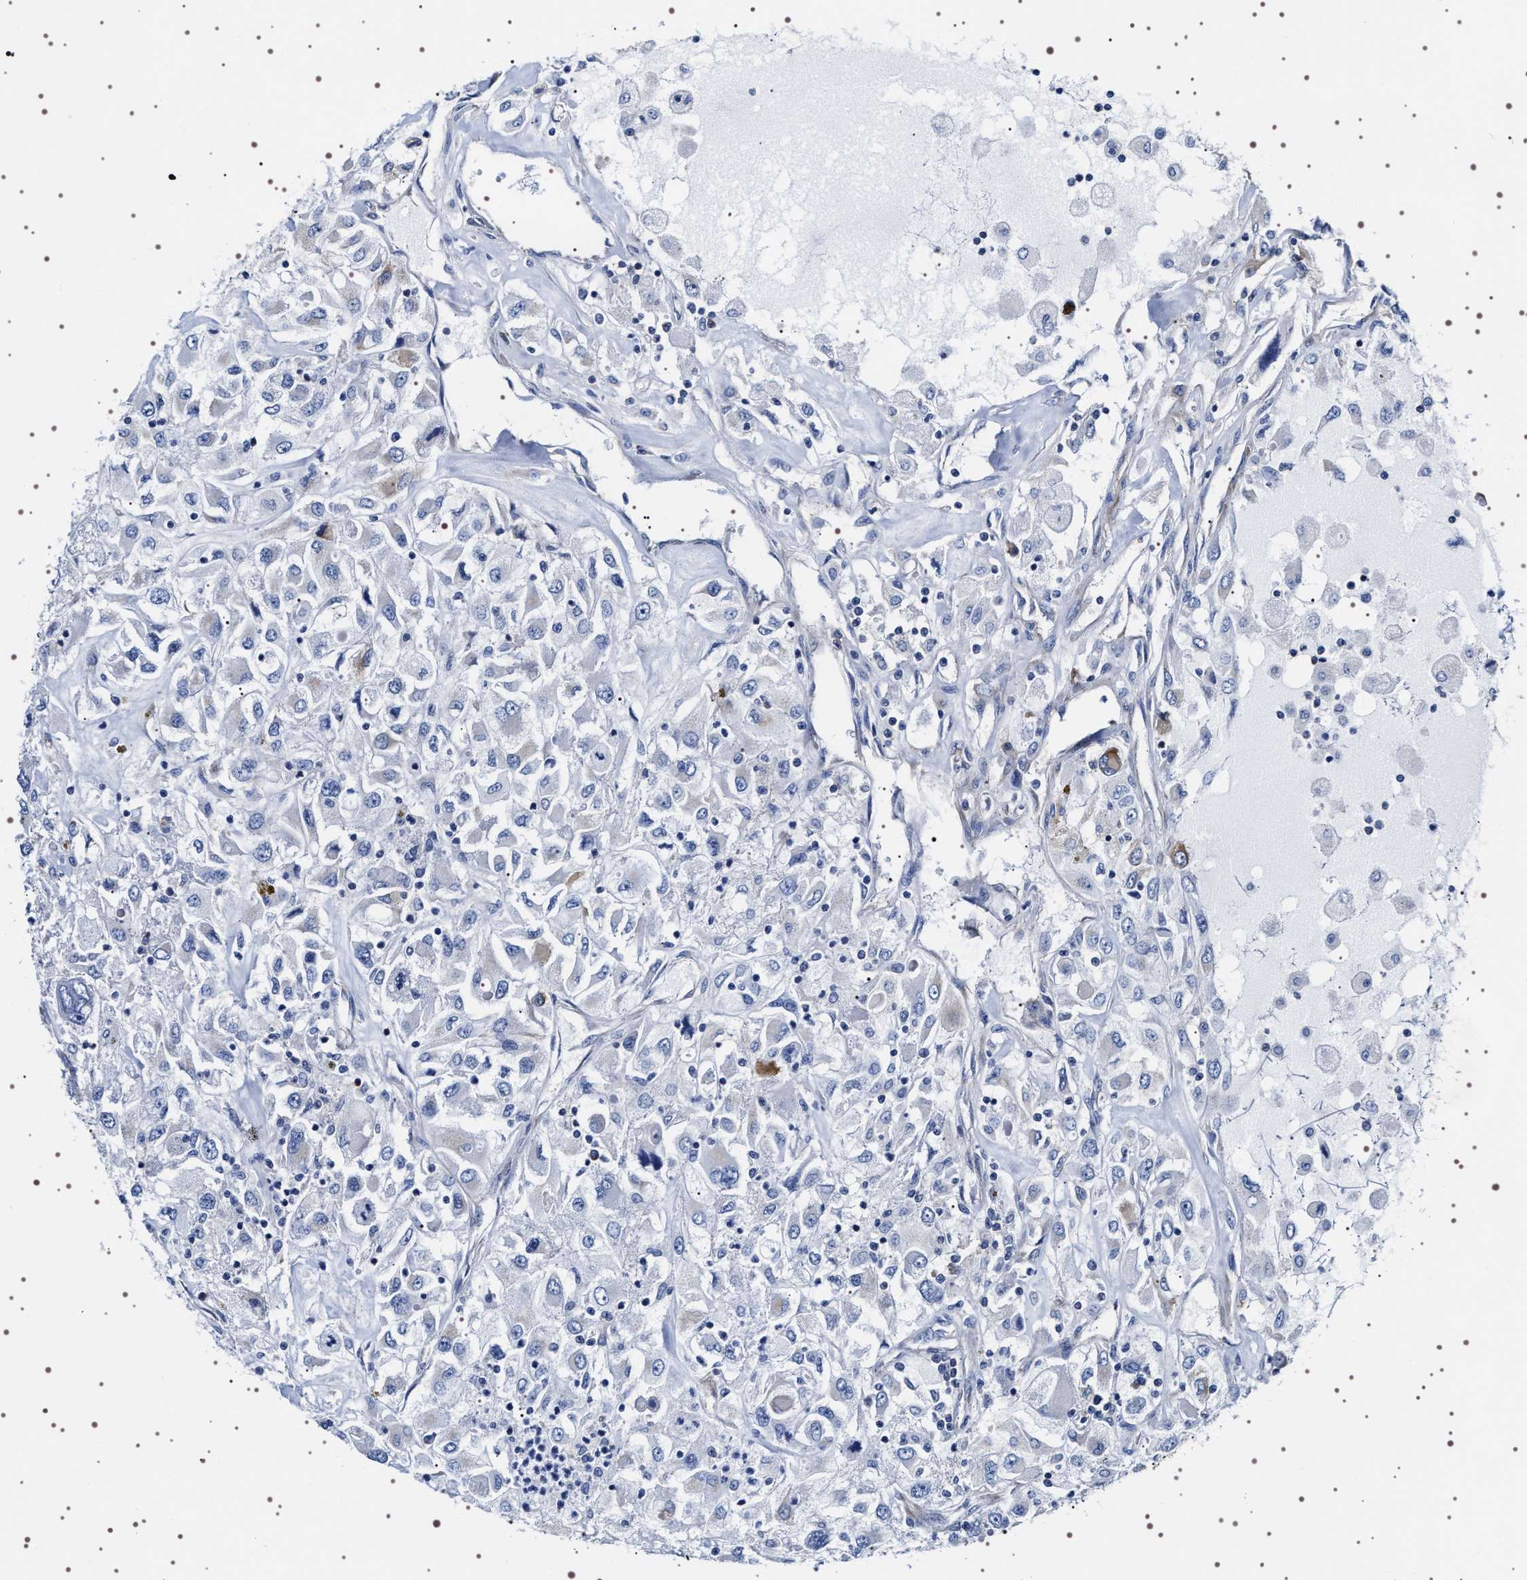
{"staining": {"intensity": "negative", "quantity": "none", "location": "none"}, "tissue": "renal cancer", "cell_type": "Tumor cells", "image_type": "cancer", "snomed": [{"axis": "morphology", "description": "Adenocarcinoma, NOS"}, {"axis": "topography", "description": "Kidney"}], "caption": "High power microscopy image of an immunohistochemistry (IHC) micrograph of renal adenocarcinoma, revealing no significant expression in tumor cells.", "gene": "SQLE", "patient": {"sex": "female", "age": 52}}